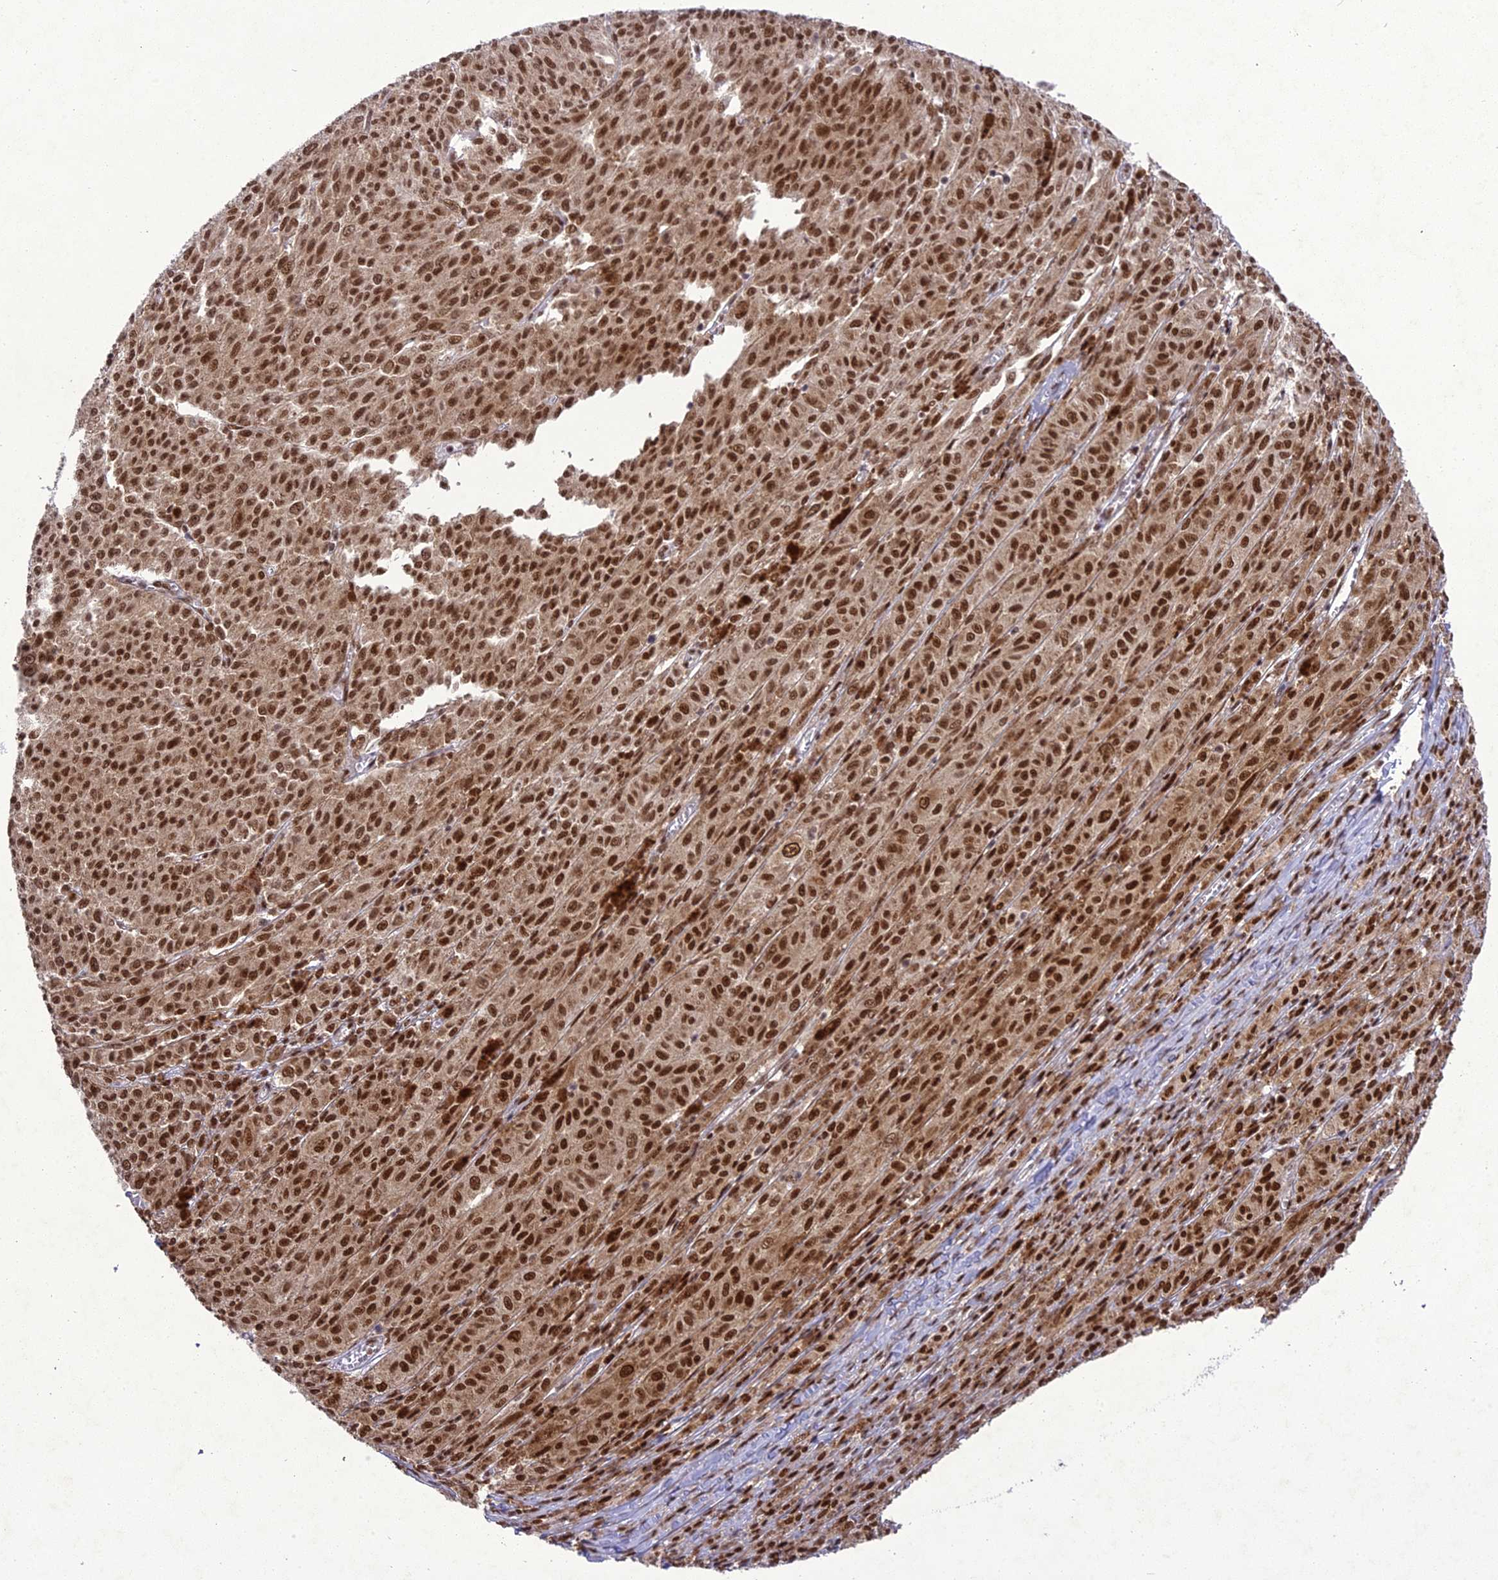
{"staining": {"intensity": "strong", "quantity": ">75%", "location": "nuclear"}, "tissue": "melanoma", "cell_type": "Tumor cells", "image_type": "cancer", "snomed": [{"axis": "morphology", "description": "Malignant melanoma, NOS"}, {"axis": "topography", "description": "Skin"}], "caption": "Immunohistochemical staining of malignant melanoma demonstrates high levels of strong nuclear protein expression in approximately >75% of tumor cells.", "gene": "DDX1", "patient": {"sex": "female", "age": 52}}